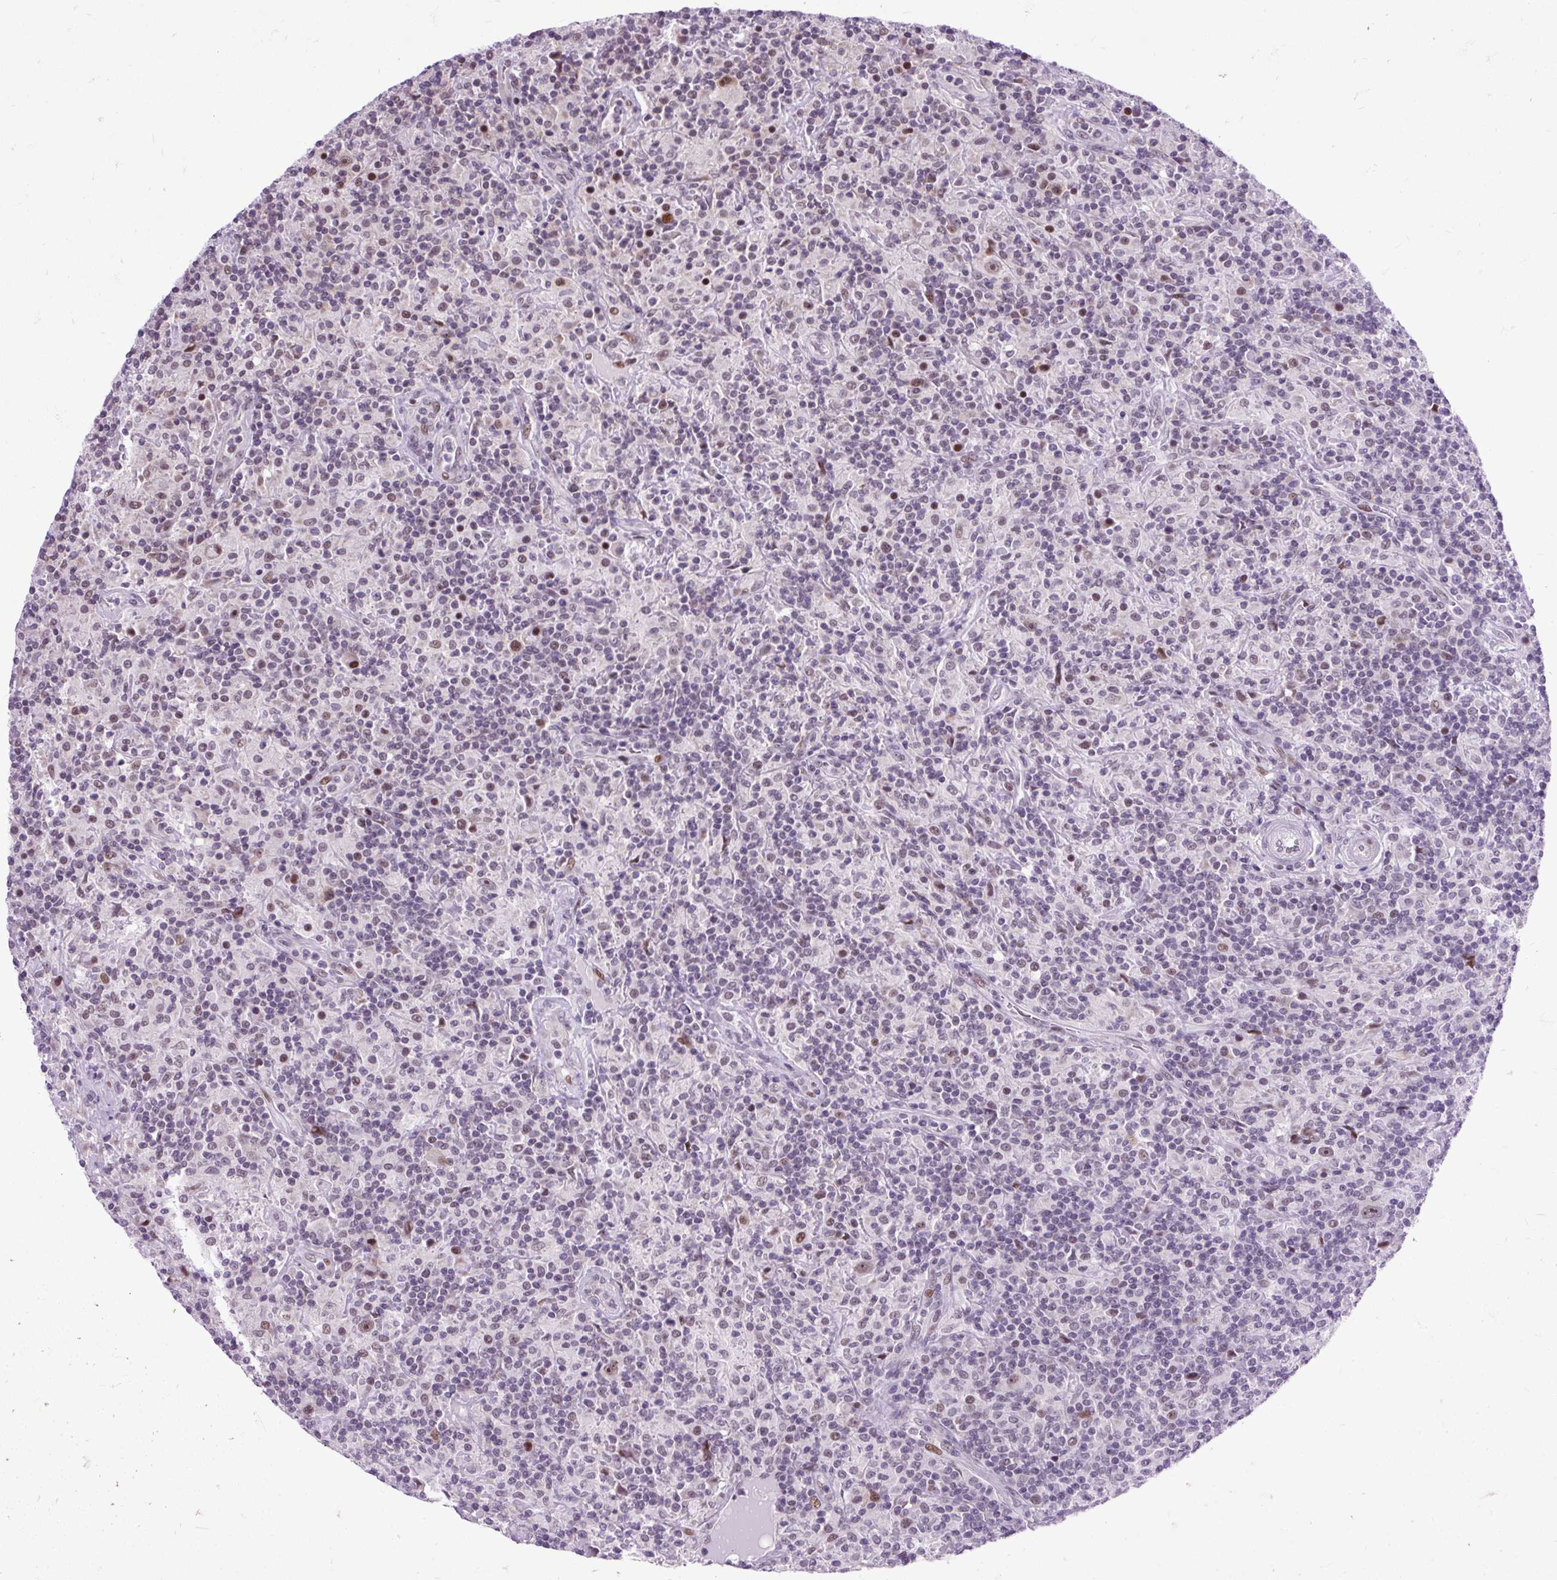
{"staining": {"intensity": "weak", "quantity": ">75%", "location": "nuclear"}, "tissue": "lymphoma", "cell_type": "Tumor cells", "image_type": "cancer", "snomed": [{"axis": "morphology", "description": "Hodgkin's disease, NOS"}, {"axis": "topography", "description": "Lymph node"}], "caption": "A micrograph showing weak nuclear staining in approximately >75% of tumor cells in lymphoma, as visualized by brown immunohistochemical staining.", "gene": "CLK2", "patient": {"sex": "male", "age": 70}}